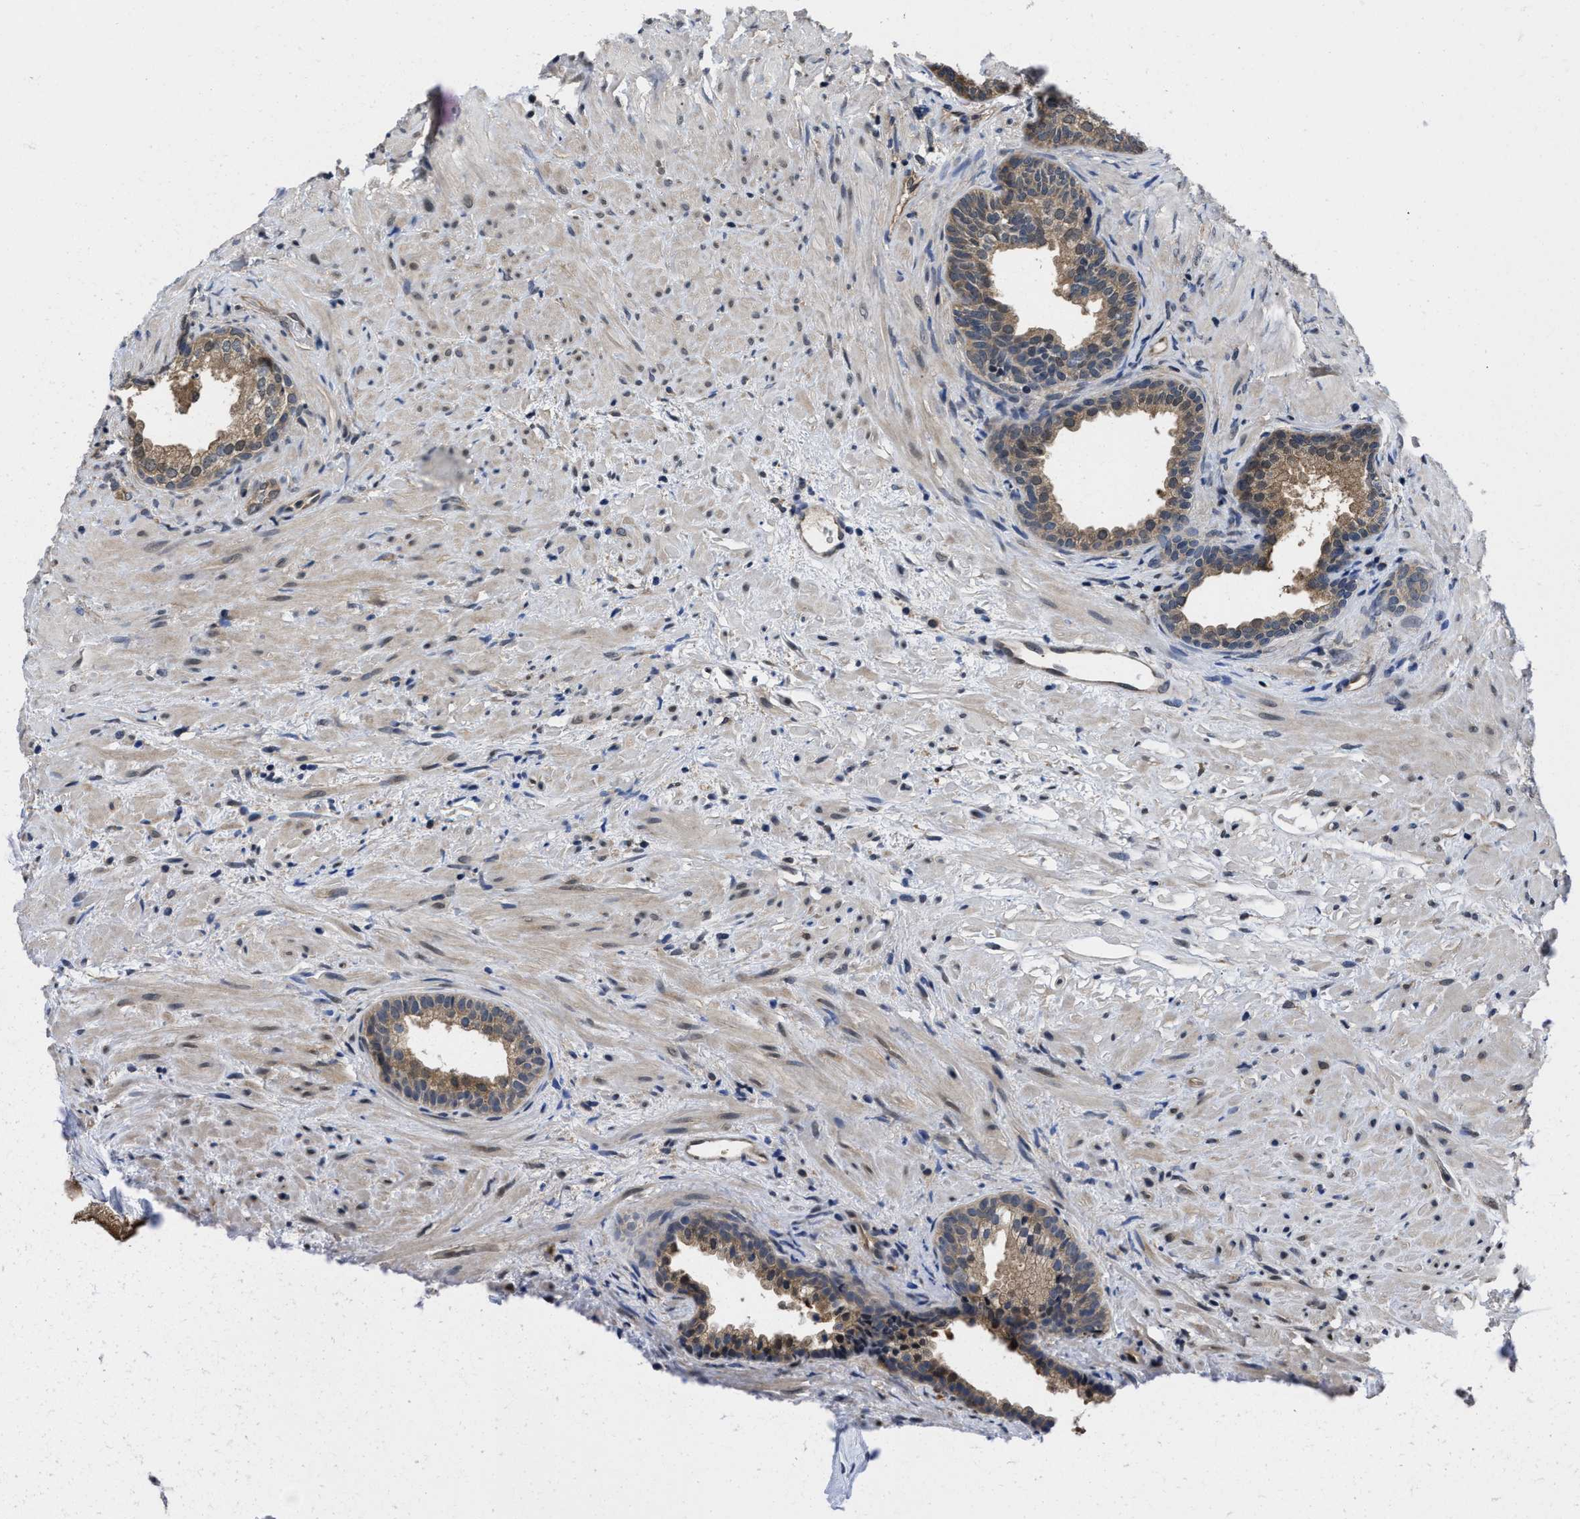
{"staining": {"intensity": "moderate", "quantity": ">75%", "location": "cytoplasmic/membranous"}, "tissue": "prostate", "cell_type": "Glandular cells", "image_type": "normal", "snomed": [{"axis": "morphology", "description": "Normal tissue, NOS"}, {"axis": "topography", "description": "Prostate"}], "caption": "DAB (3,3'-diaminobenzidine) immunohistochemical staining of benign human prostate displays moderate cytoplasmic/membranous protein expression in about >75% of glandular cells.", "gene": "MCOLN2", "patient": {"sex": "male", "age": 76}}